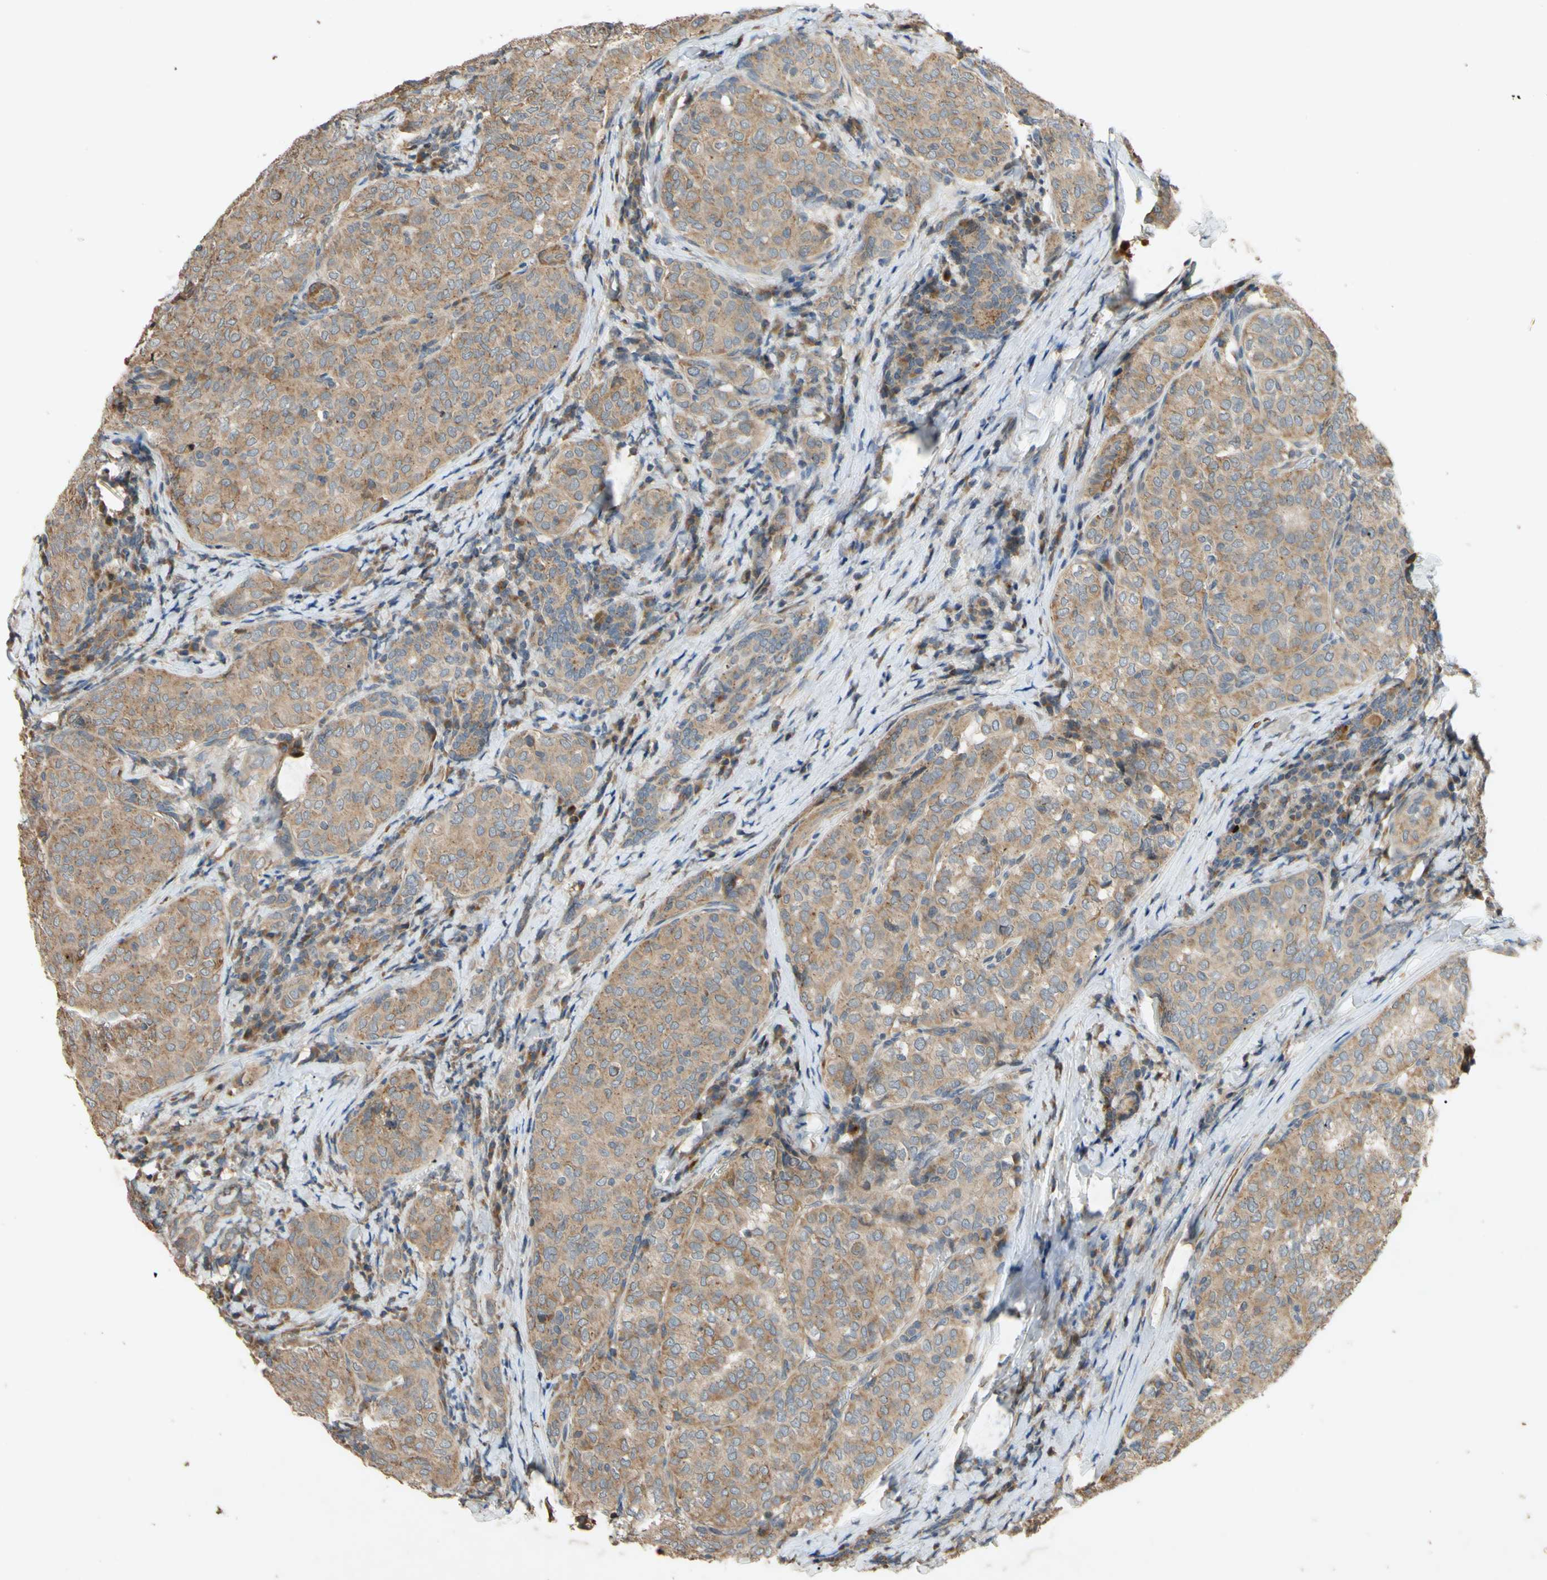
{"staining": {"intensity": "moderate", "quantity": "25%-75%", "location": "cytoplasmic/membranous"}, "tissue": "thyroid cancer", "cell_type": "Tumor cells", "image_type": "cancer", "snomed": [{"axis": "morphology", "description": "Normal tissue, NOS"}, {"axis": "morphology", "description": "Papillary adenocarcinoma, NOS"}, {"axis": "topography", "description": "Thyroid gland"}], "caption": "Immunohistochemistry image of neoplastic tissue: papillary adenocarcinoma (thyroid) stained using immunohistochemistry demonstrates medium levels of moderate protein expression localized specifically in the cytoplasmic/membranous of tumor cells, appearing as a cytoplasmic/membranous brown color.", "gene": "PARD6A", "patient": {"sex": "female", "age": 30}}